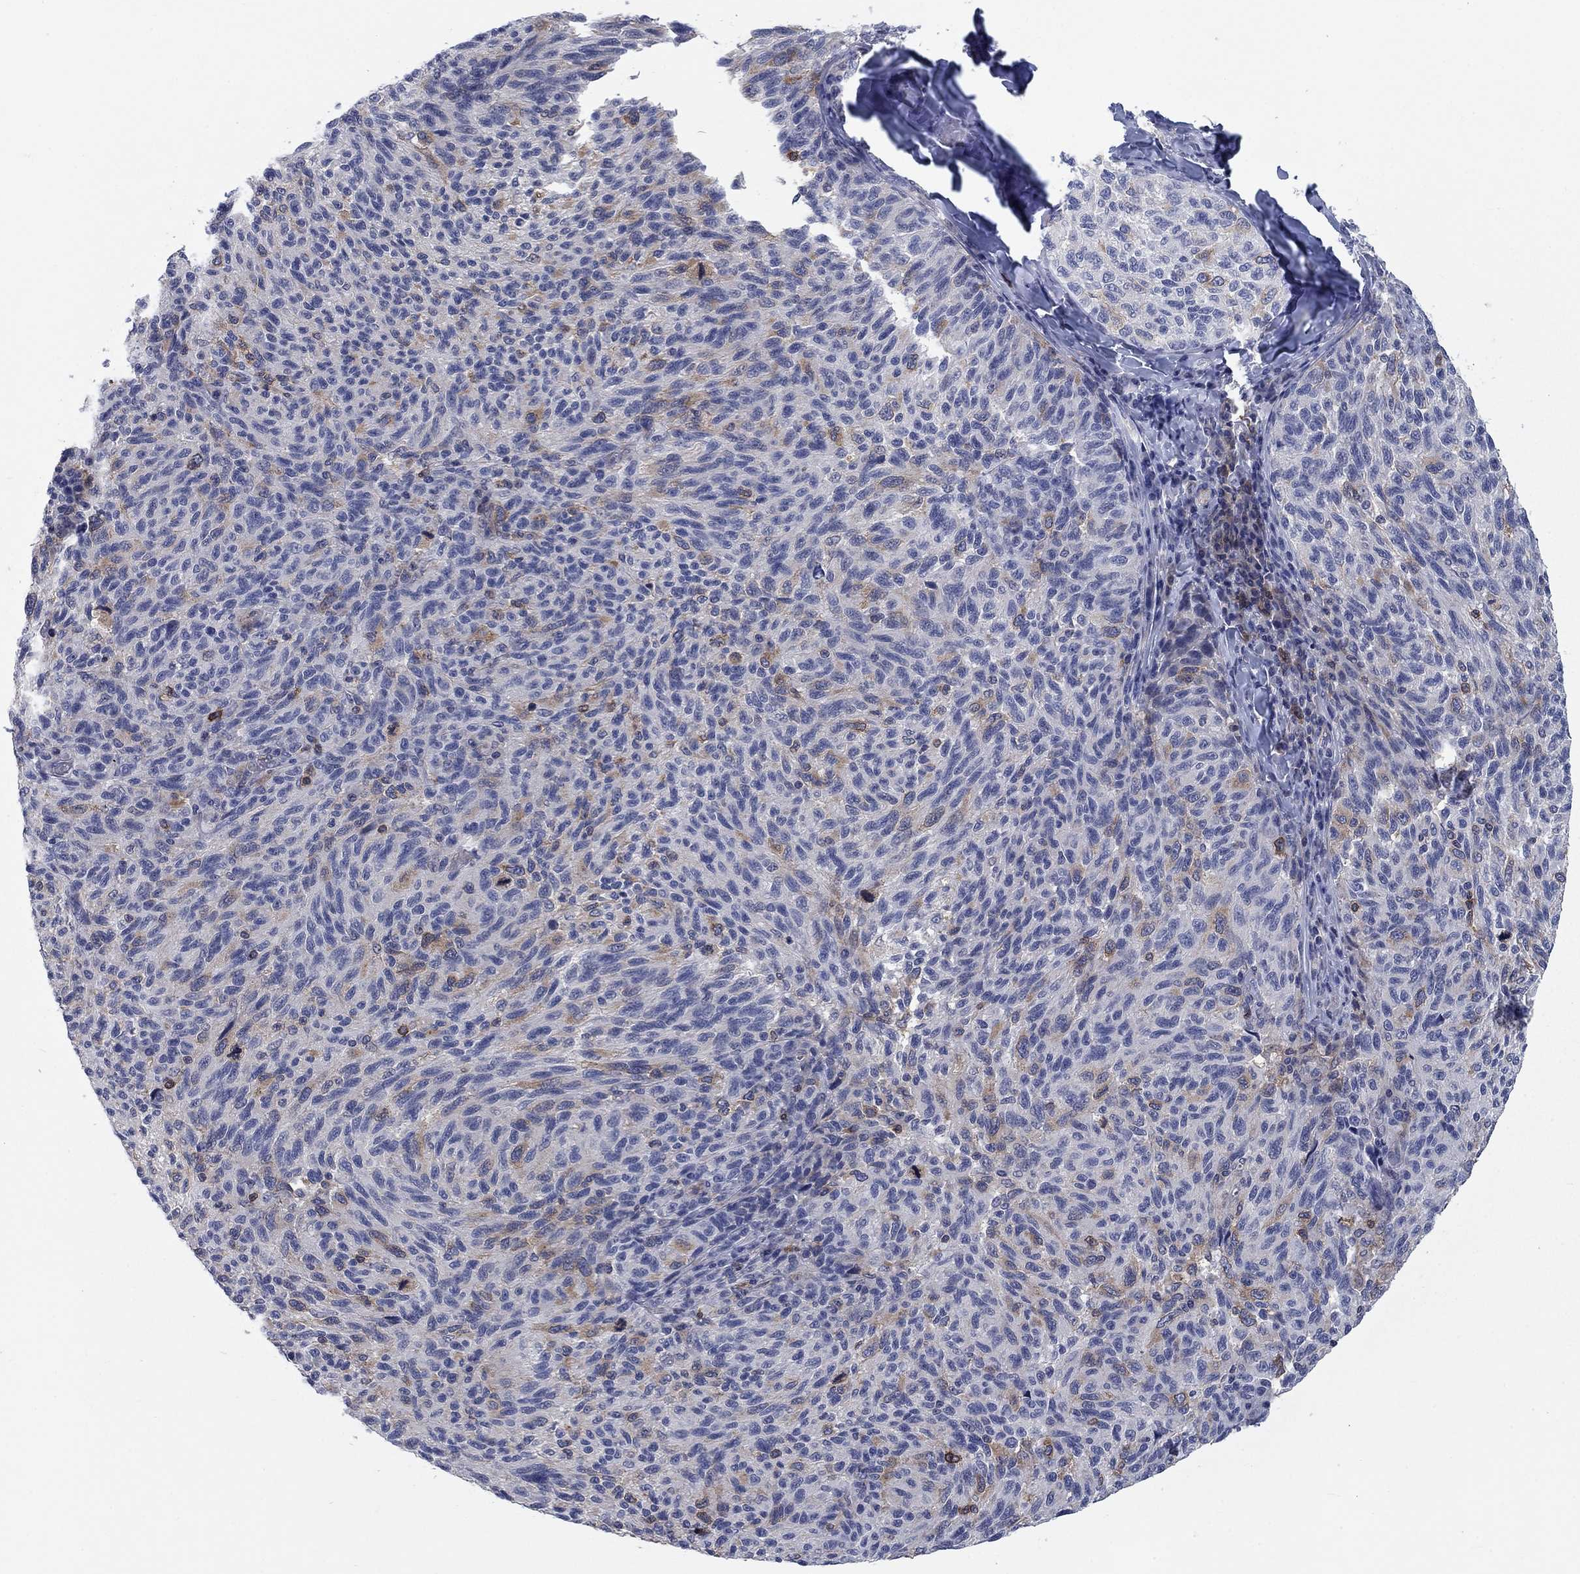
{"staining": {"intensity": "weak", "quantity": "<25%", "location": "cytoplasmic/membranous"}, "tissue": "melanoma", "cell_type": "Tumor cells", "image_type": "cancer", "snomed": [{"axis": "morphology", "description": "Malignant melanoma, NOS"}, {"axis": "topography", "description": "Skin"}], "caption": "IHC histopathology image of neoplastic tissue: malignant melanoma stained with DAB shows no significant protein positivity in tumor cells. (Brightfield microscopy of DAB IHC at high magnification).", "gene": "KIF15", "patient": {"sex": "female", "age": 73}}